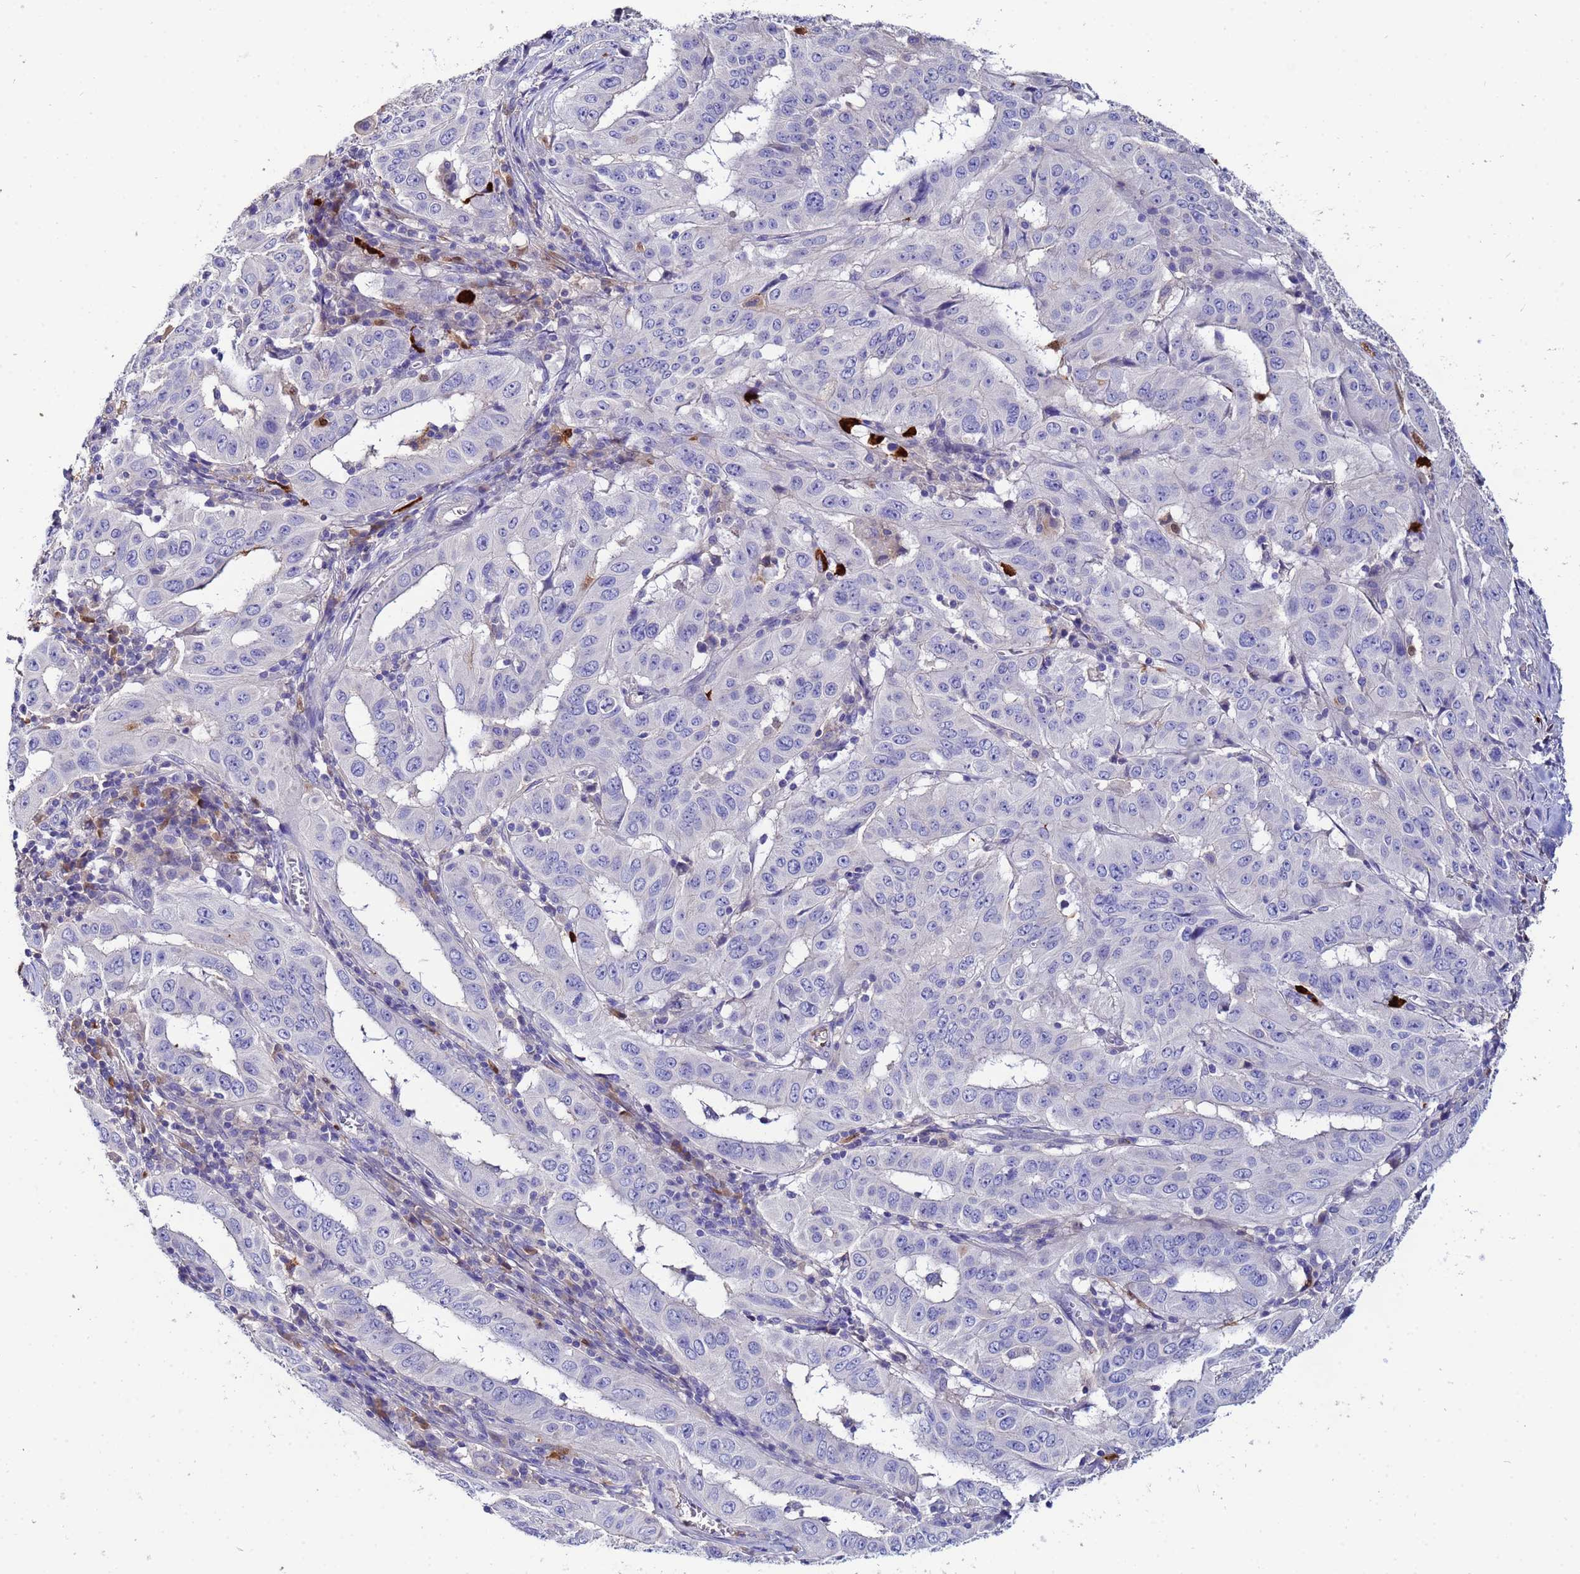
{"staining": {"intensity": "negative", "quantity": "none", "location": "none"}, "tissue": "pancreatic cancer", "cell_type": "Tumor cells", "image_type": "cancer", "snomed": [{"axis": "morphology", "description": "Adenocarcinoma, NOS"}, {"axis": "topography", "description": "Pancreas"}], "caption": "Immunohistochemical staining of human pancreatic cancer demonstrates no significant positivity in tumor cells.", "gene": "TUBAL3", "patient": {"sex": "male", "age": 63}}